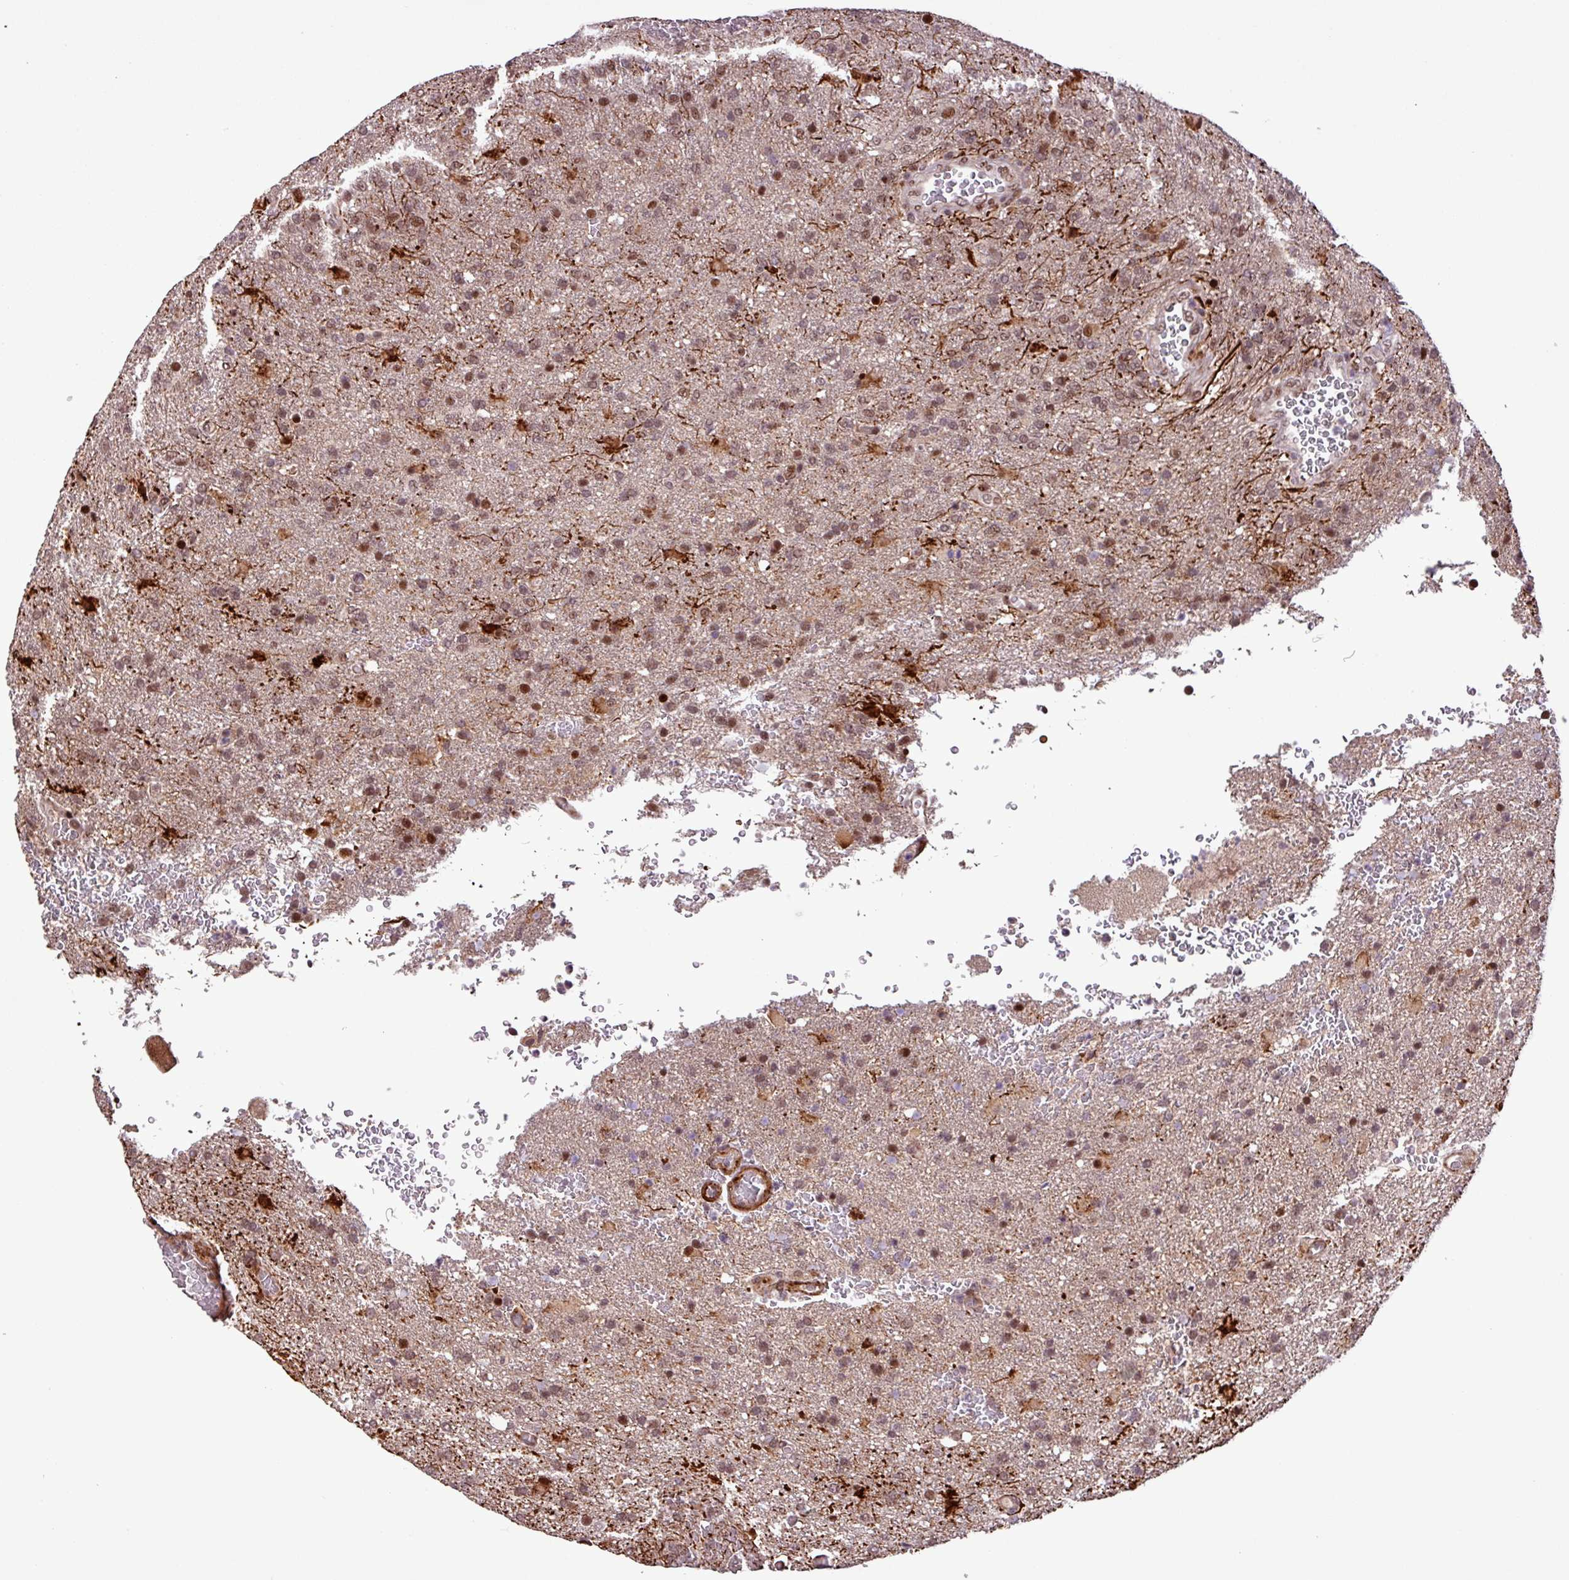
{"staining": {"intensity": "moderate", "quantity": "25%-75%", "location": "nuclear"}, "tissue": "glioma", "cell_type": "Tumor cells", "image_type": "cancer", "snomed": [{"axis": "morphology", "description": "Glioma, malignant, High grade"}, {"axis": "topography", "description": "Brain"}], "caption": "There is medium levels of moderate nuclear staining in tumor cells of glioma, as demonstrated by immunohistochemical staining (brown color).", "gene": "SLC22A24", "patient": {"sex": "female", "age": 74}}